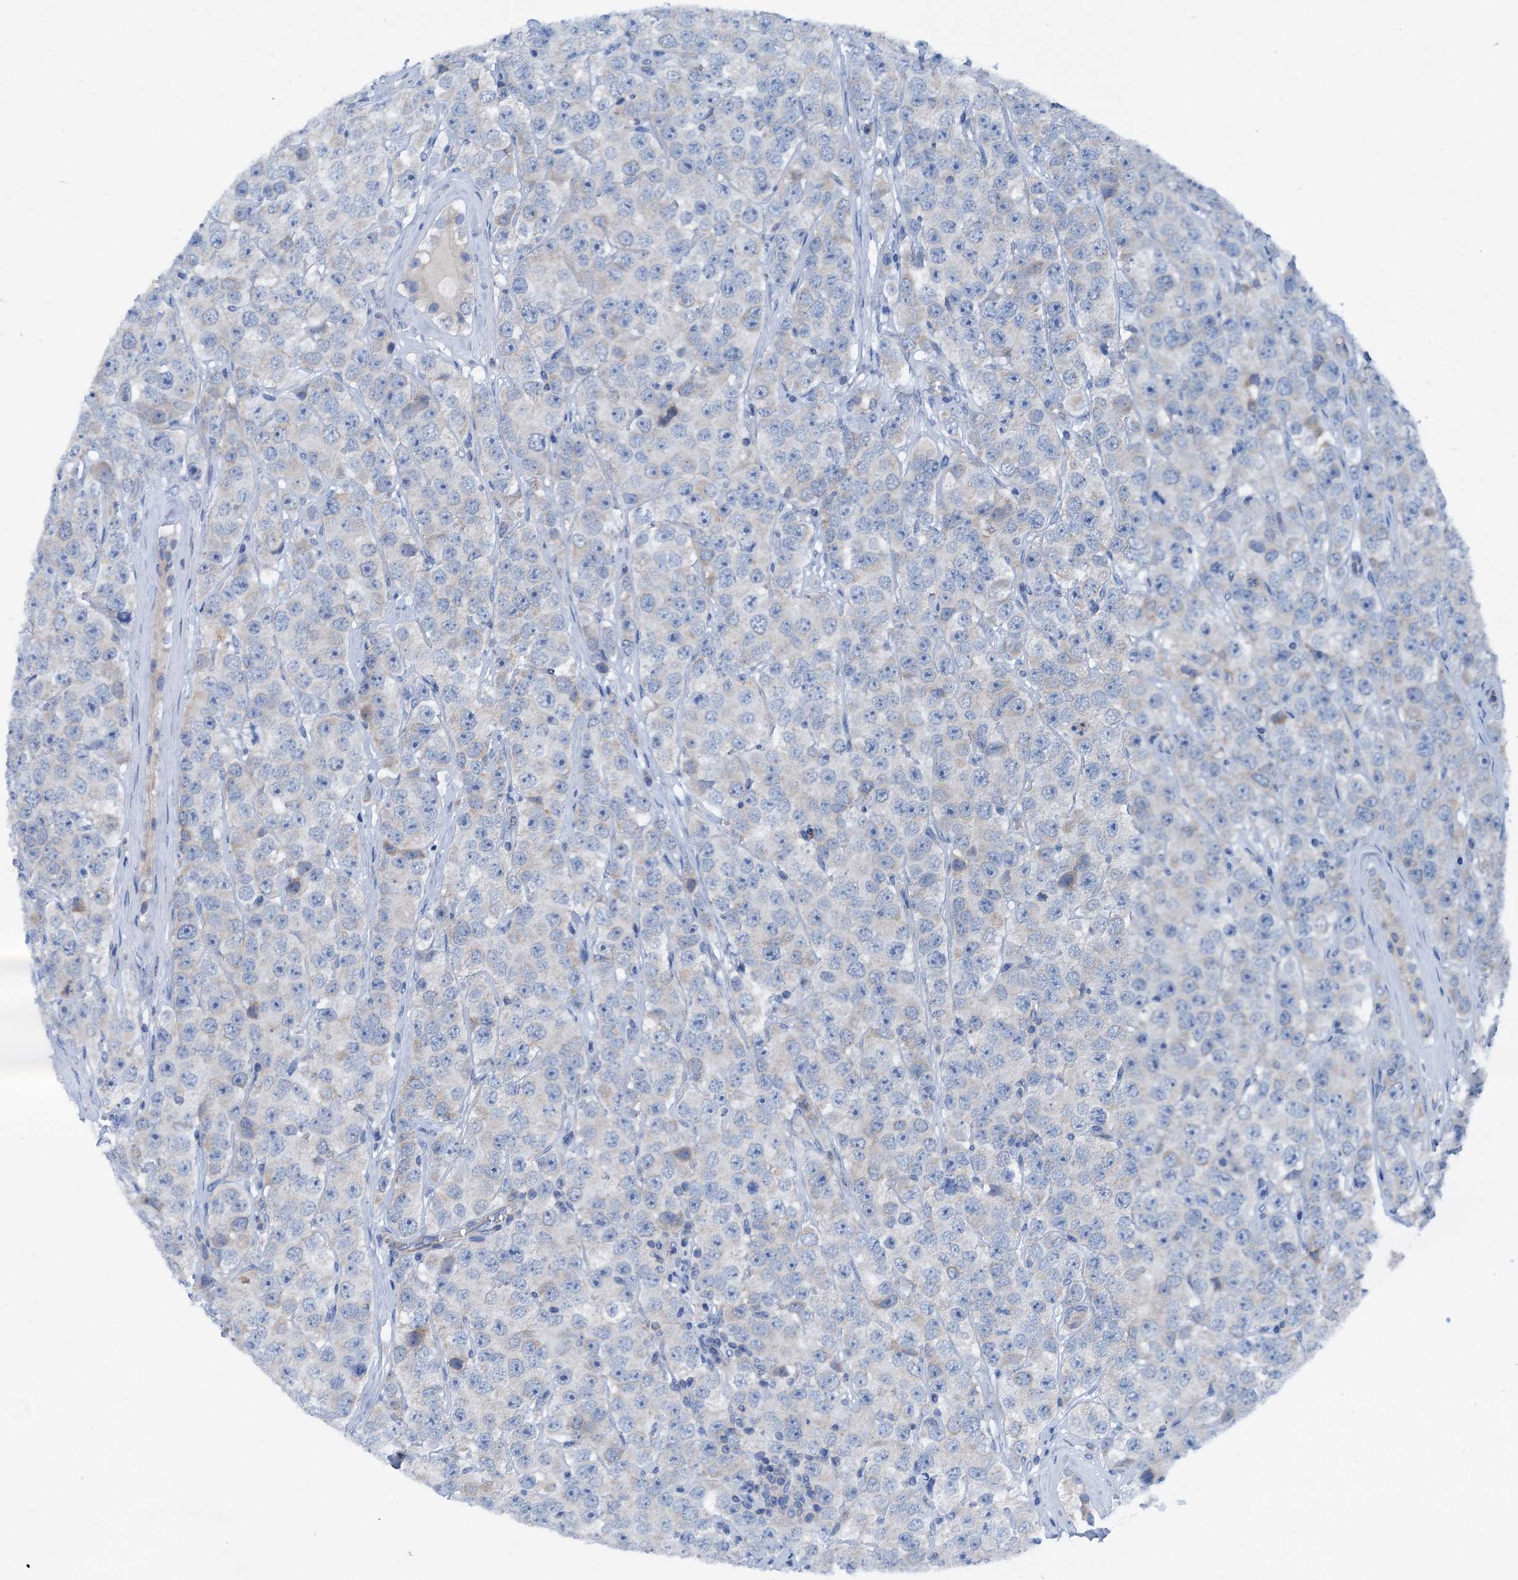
{"staining": {"intensity": "negative", "quantity": "none", "location": "none"}, "tissue": "testis cancer", "cell_type": "Tumor cells", "image_type": "cancer", "snomed": [{"axis": "morphology", "description": "Seminoma, NOS"}, {"axis": "topography", "description": "Testis"}], "caption": "Image shows no significant protein expression in tumor cells of testis cancer (seminoma). (Brightfield microscopy of DAB immunohistochemistry (IHC) at high magnification).", "gene": "KNDC1", "patient": {"sex": "male", "age": 28}}